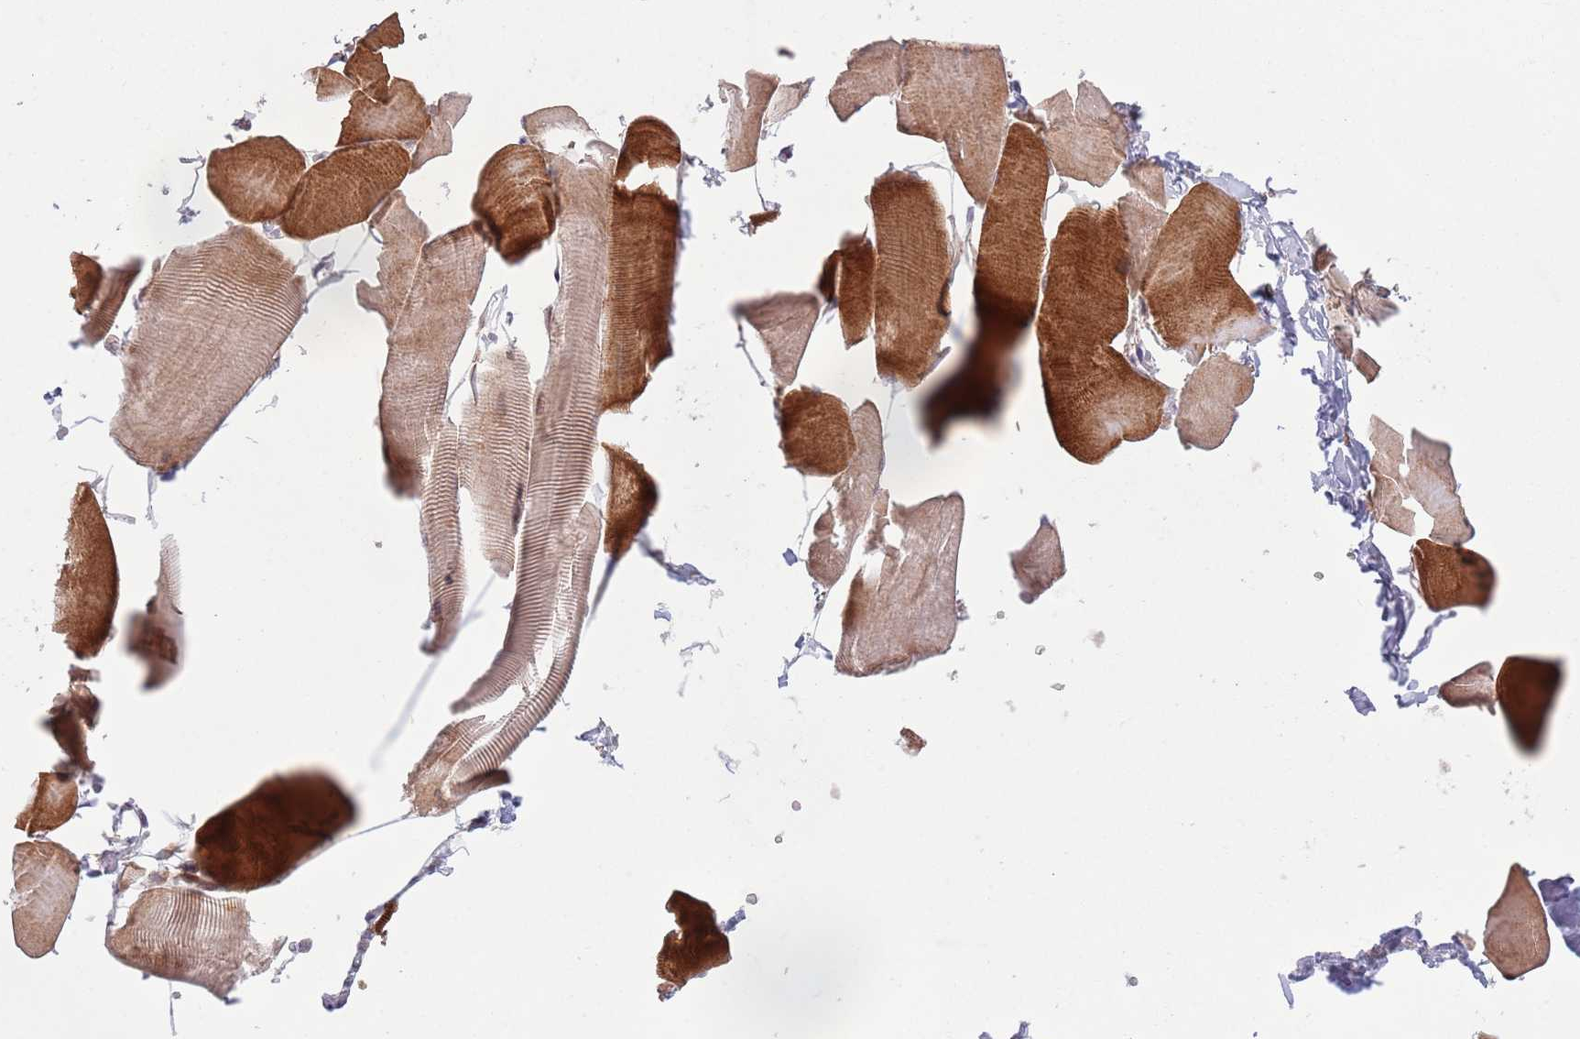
{"staining": {"intensity": "strong", "quantity": "25%-75%", "location": "cytoplasmic/membranous,nuclear"}, "tissue": "skeletal muscle", "cell_type": "Myocytes", "image_type": "normal", "snomed": [{"axis": "morphology", "description": "Normal tissue, NOS"}, {"axis": "topography", "description": "Skeletal muscle"}], "caption": "The image exhibits immunohistochemical staining of normal skeletal muscle. There is strong cytoplasmic/membranous,nuclear expression is present in about 25%-75% of myocytes. Using DAB (3,3'-diaminobenzidine) (brown) and hematoxylin (blue) stains, captured at high magnification using brightfield microscopy.", "gene": "CHD9", "patient": {"sex": "male", "age": 25}}